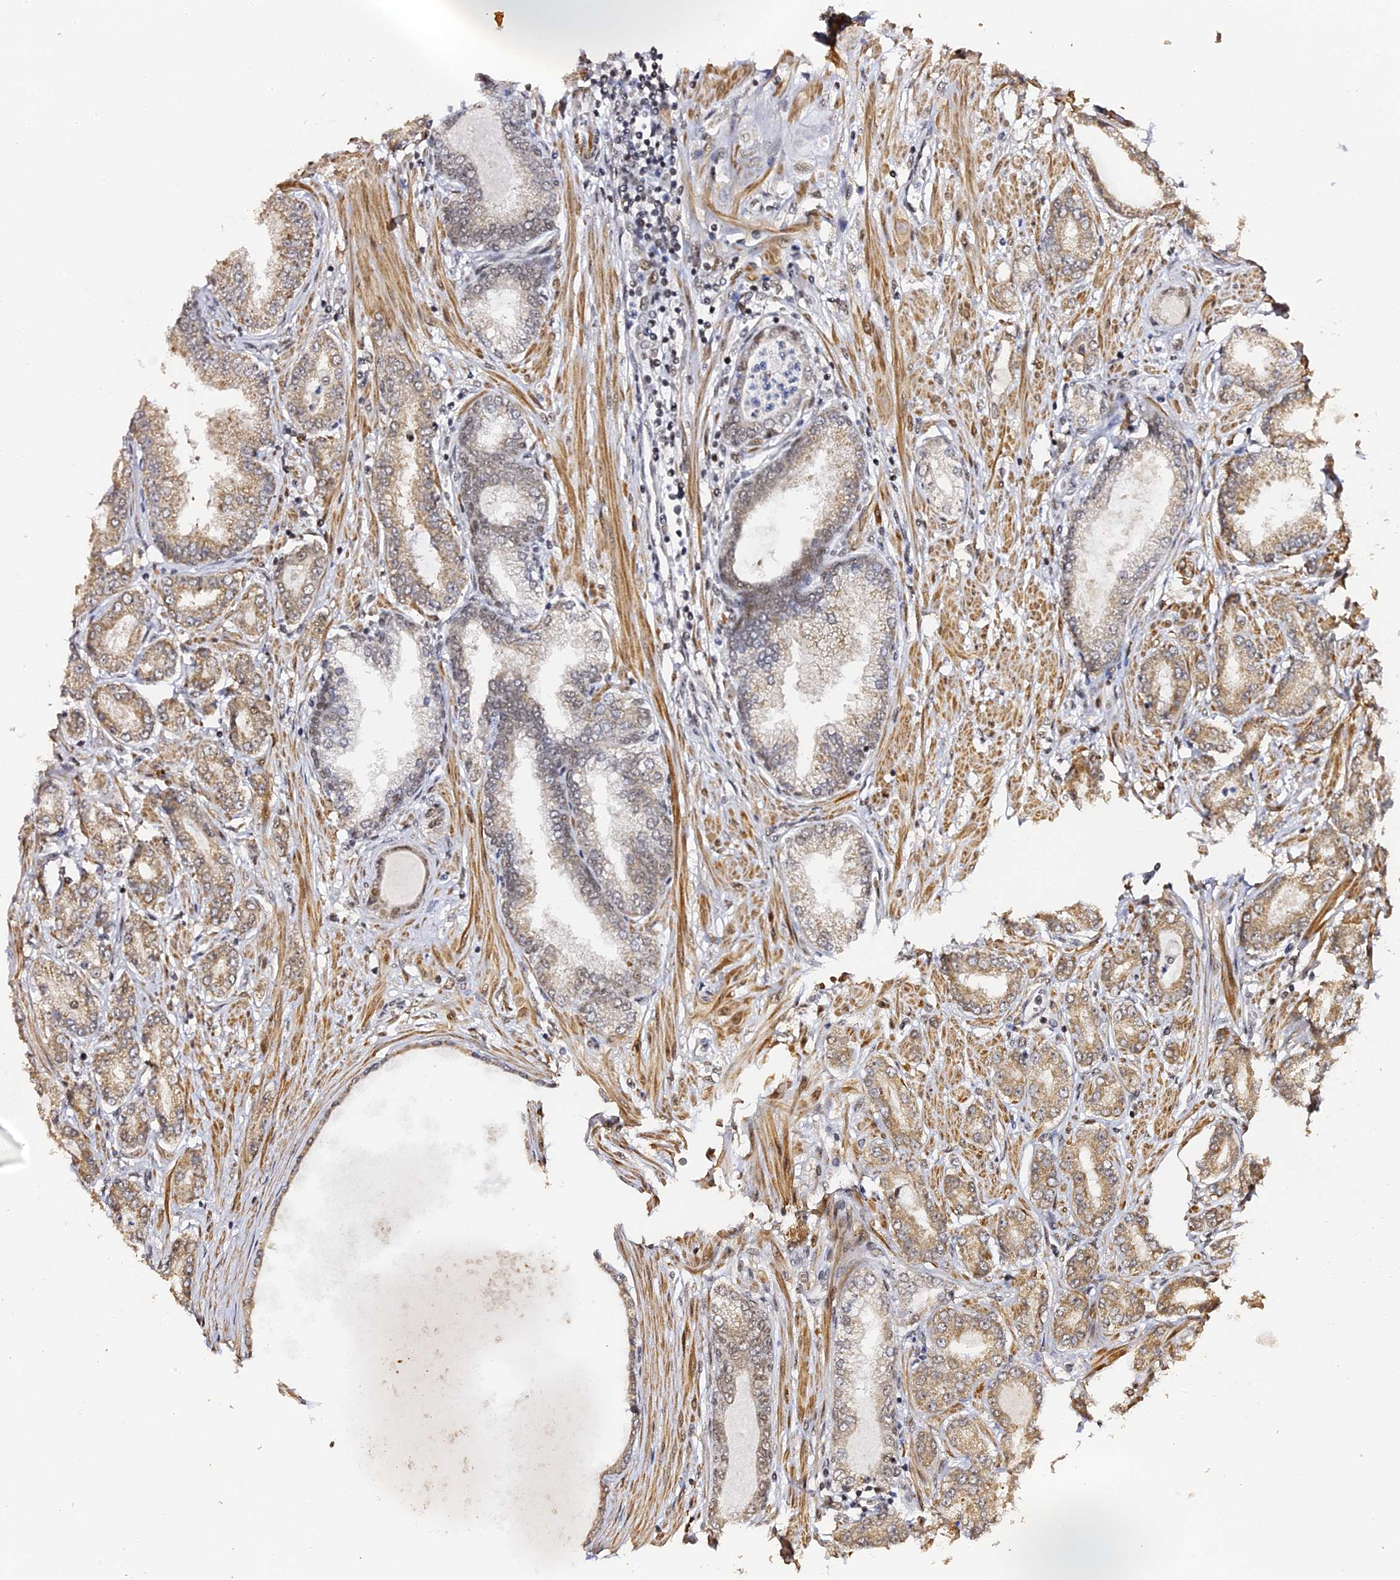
{"staining": {"intensity": "moderate", "quantity": ">75%", "location": "cytoplasmic/membranous"}, "tissue": "prostate cancer", "cell_type": "Tumor cells", "image_type": "cancer", "snomed": [{"axis": "morphology", "description": "Adenocarcinoma, Low grade"}, {"axis": "topography", "description": "Prostate"}], "caption": "Brown immunohistochemical staining in human prostate cancer (low-grade adenocarcinoma) displays moderate cytoplasmic/membranous staining in approximately >75% of tumor cells. (DAB (3,3'-diaminobenzidine) IHC, brown staining for protein, blue staining for nuclei).", "gene": "MCRS1", "patient": {"sex": "male", "age": 63}}